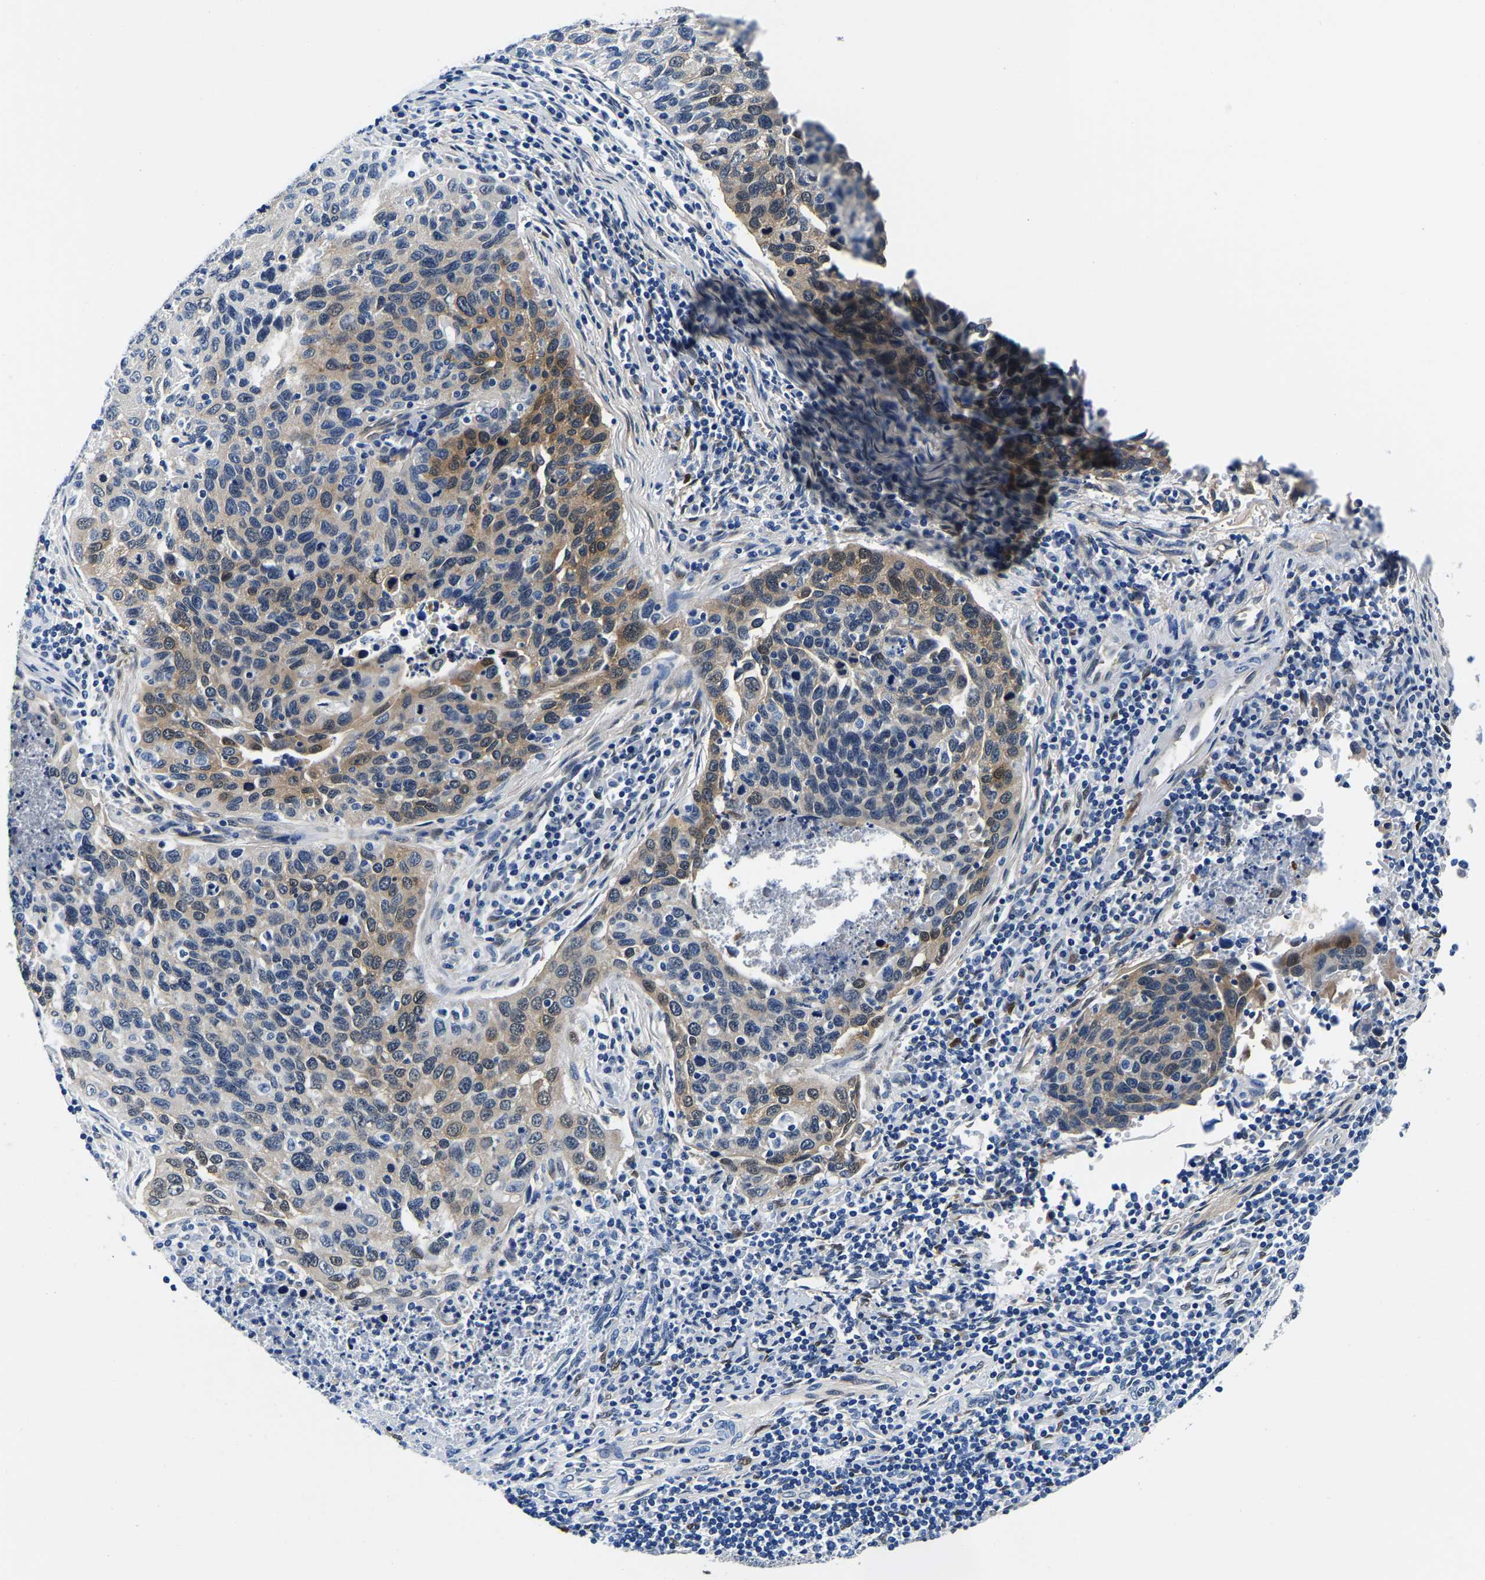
{"staining": {"intensity": "weak", "quantity": "25%-75%", "location": "cytoplasmic/membranous"}, "tissue": "cervical cancer", "cell_type": "Tumor cells", "image_type": "cancer", "snomed": [{"axis": "morphology", "description": "Squamous cell carcinoma, NOS"}, {"axis": "topography", "description": "Cervix"}], "caption": "A brown stain highlights weak cytoplasmic/membranous staining of a protein in human cervical cancer tumor cells. Nuclei are stained in blue.", "gene": "S100A13", "patient": {"sex": "female", "age": 53}}